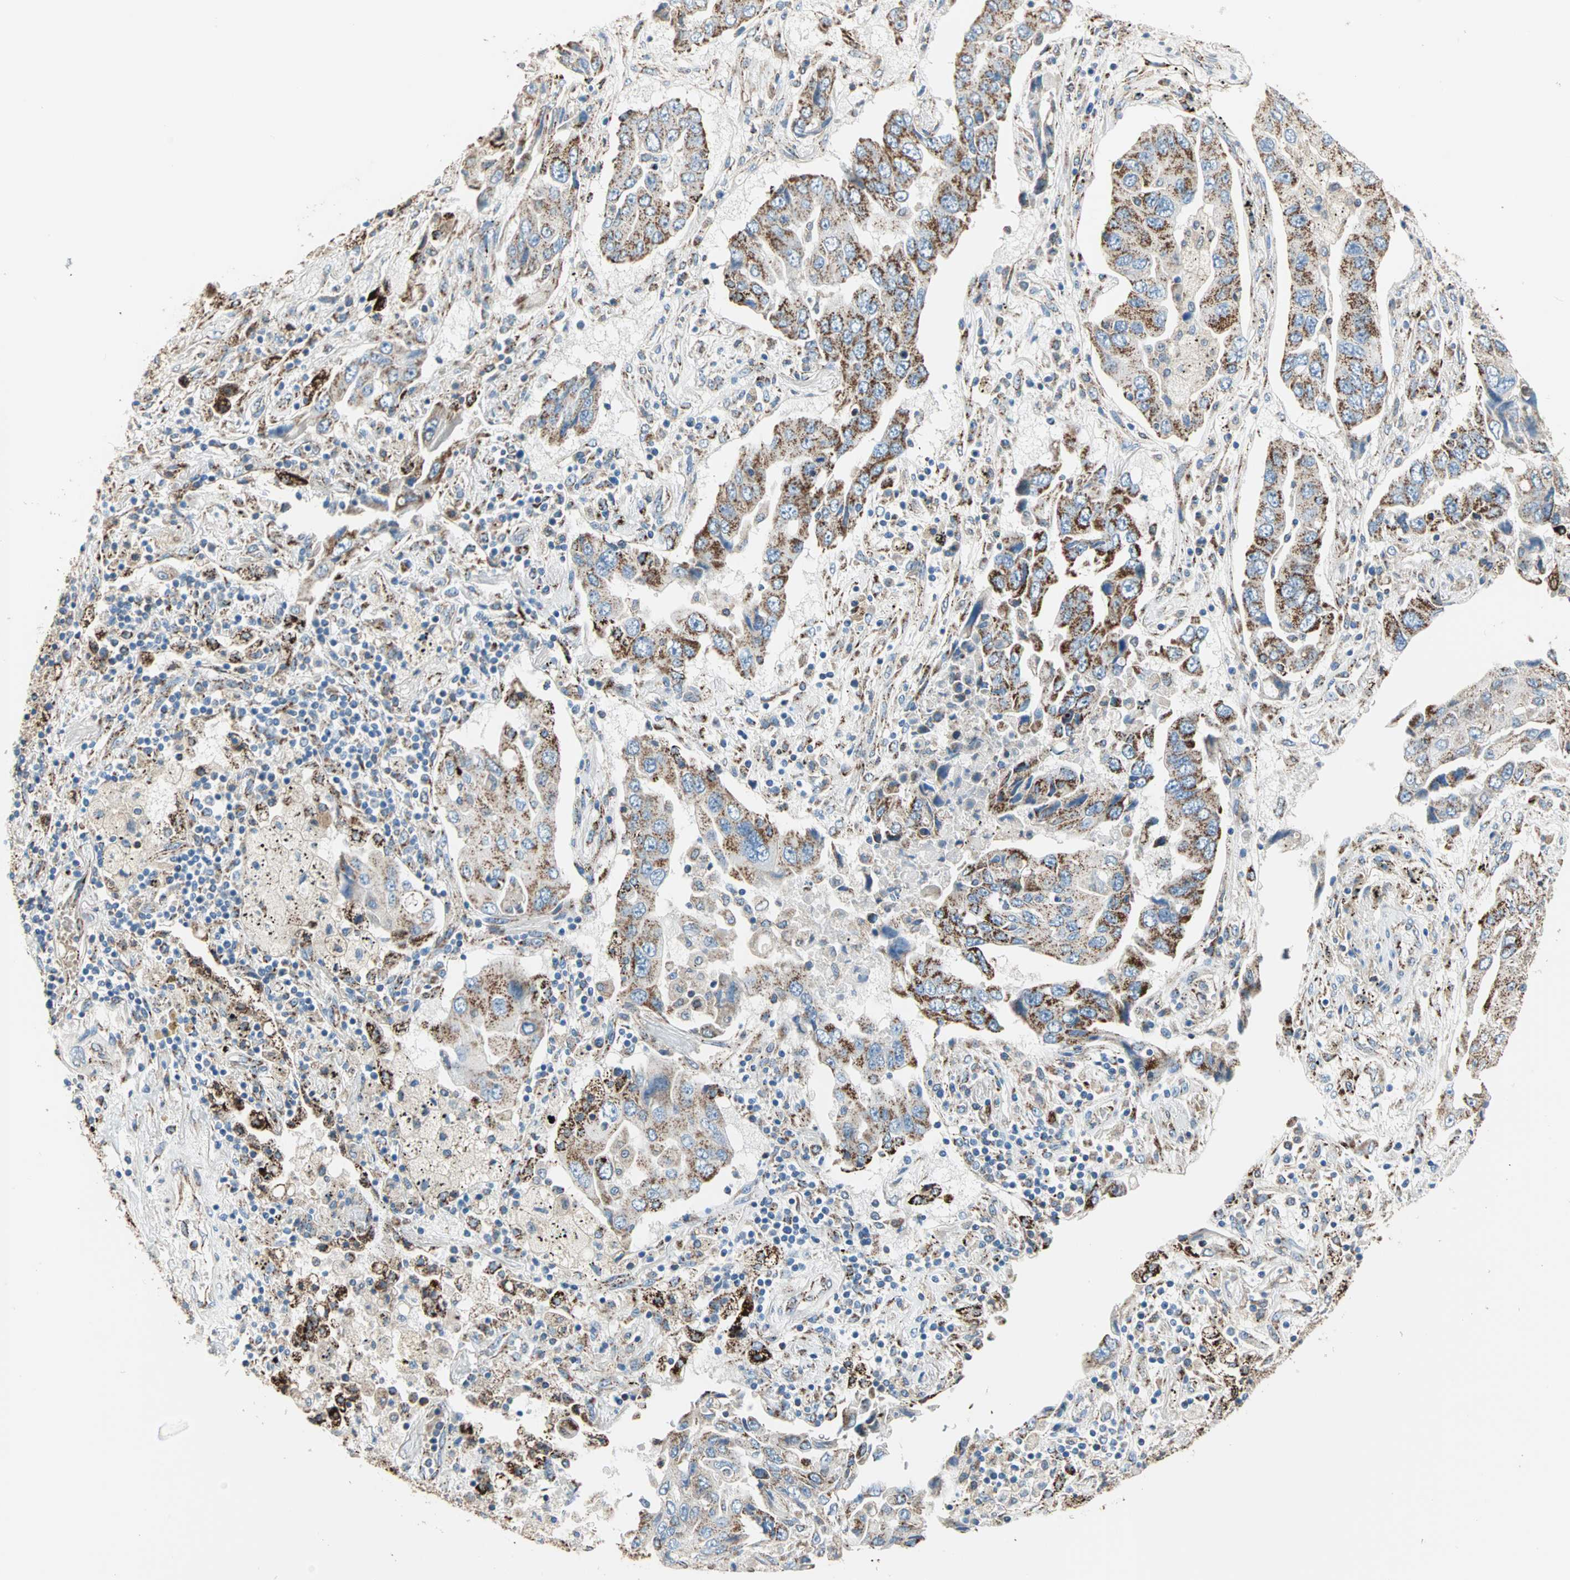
{"staining": {"intensity": "strong", "quantity": ">75%", "location": "cytoplasmic/membranous"}, "tissue": "lung cancer", "cell_type": "Tumor cells", "image_type": "cancer", "snomed": [{"axis": "morphology", "description": "Adenocarcinoma, NOS"}, {"axis": "topography", "description": "Lung"}], "caption": "Lung cancer (adenocarcinoma) was stained to show a protein in brown. There is high levels of strong cytoplasmic/membranous positivity in about >75% of tumor cells.", "gene": "TST", "patient": {"sex": "female", "age": 65}}